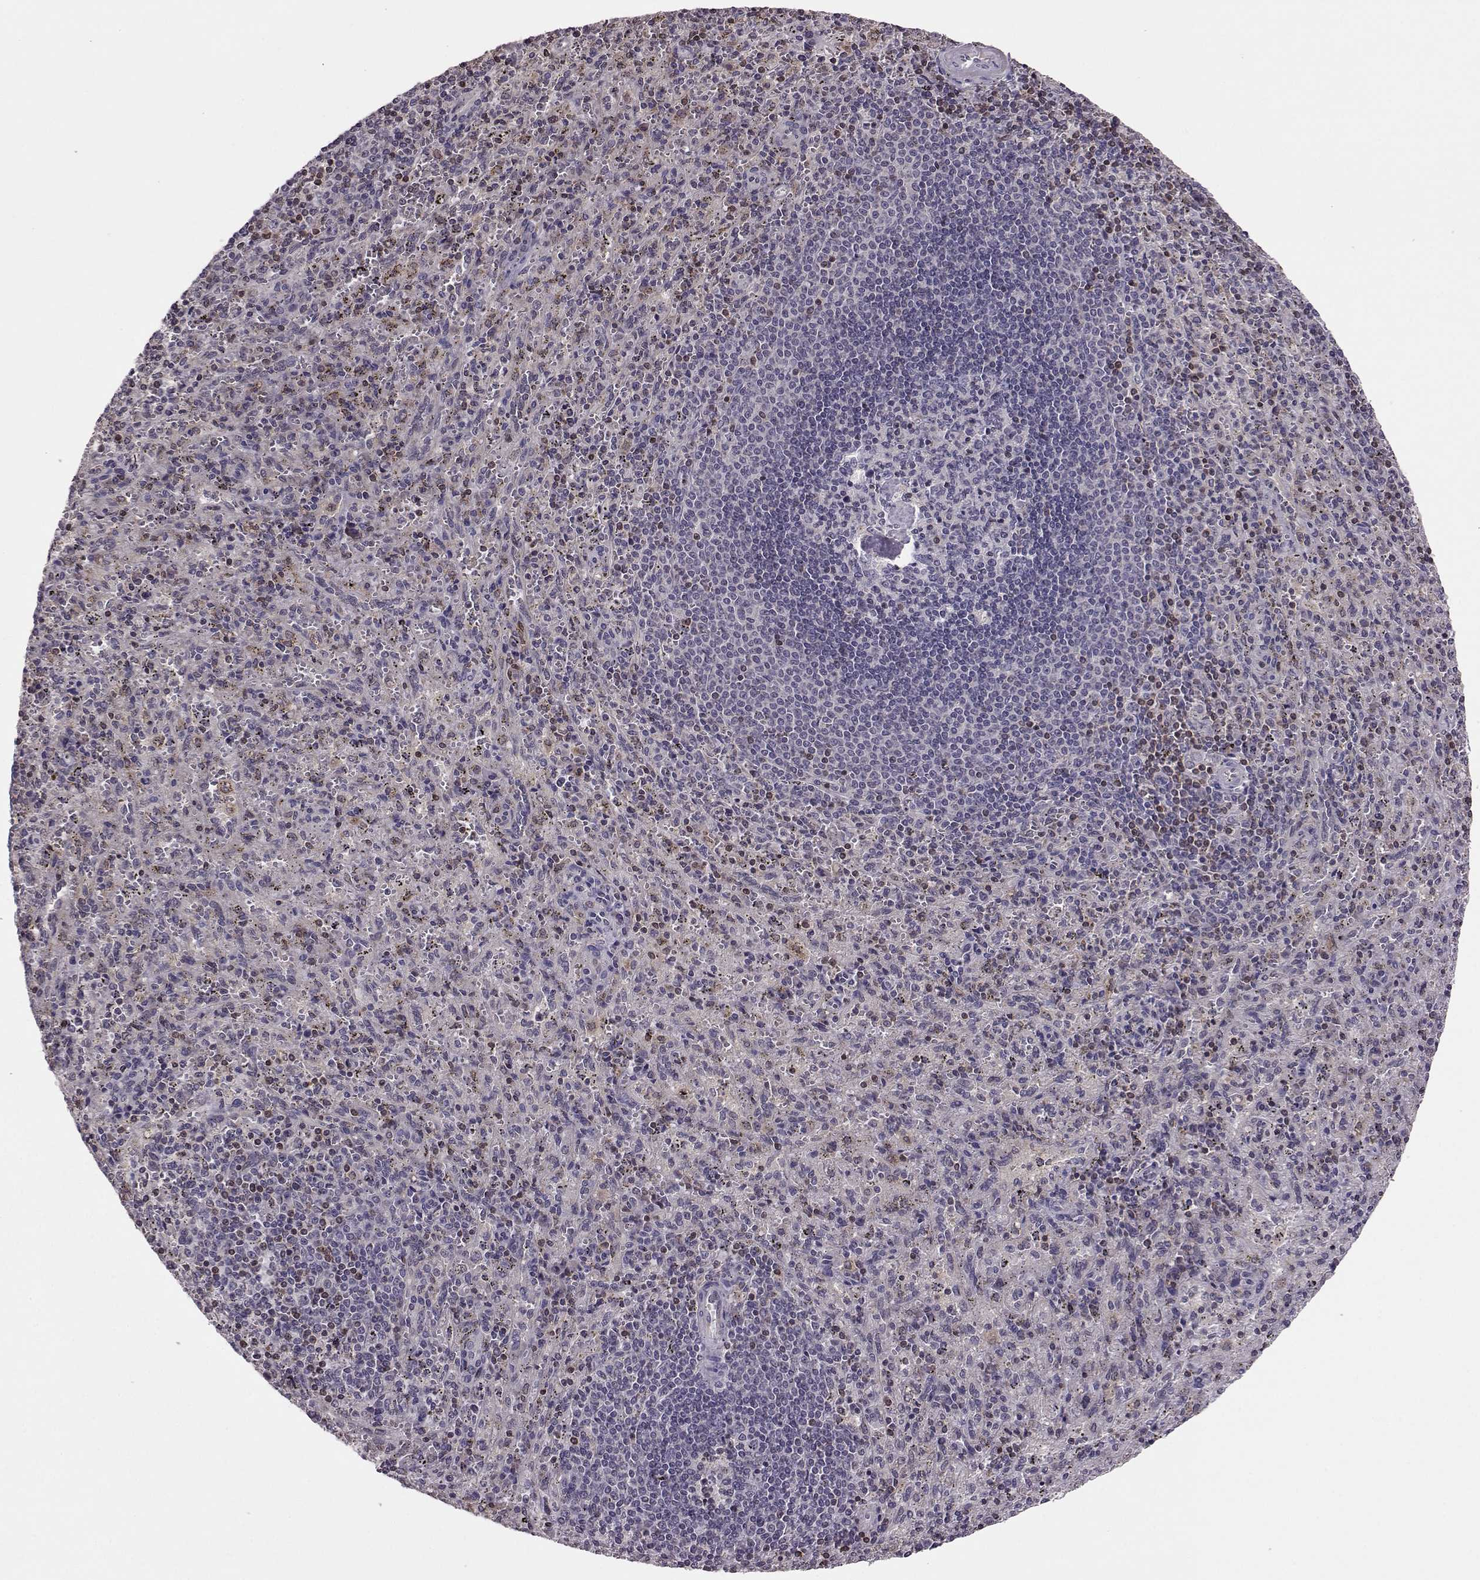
{"staining": {"intensity": "strong", "quantity": "<25%", "location": "cytoplasmic/membranous"}, "tissue": "spleen", "cell_type": "Cells in red pulp", "image_type": "normal", "snomed": [{"axis": "morphology", "description": "Normal tissue, NOS"}, {"axis": "topography", "description": "Spleen"}], "caption": "Strong cytoplasmic/membranous staining for a protein is appreciated in about <25% of cells in red pulp of normal spleen using IHC.", "gene": "CDC42SE1", "patient": {"sex": "male", "age": 57}}